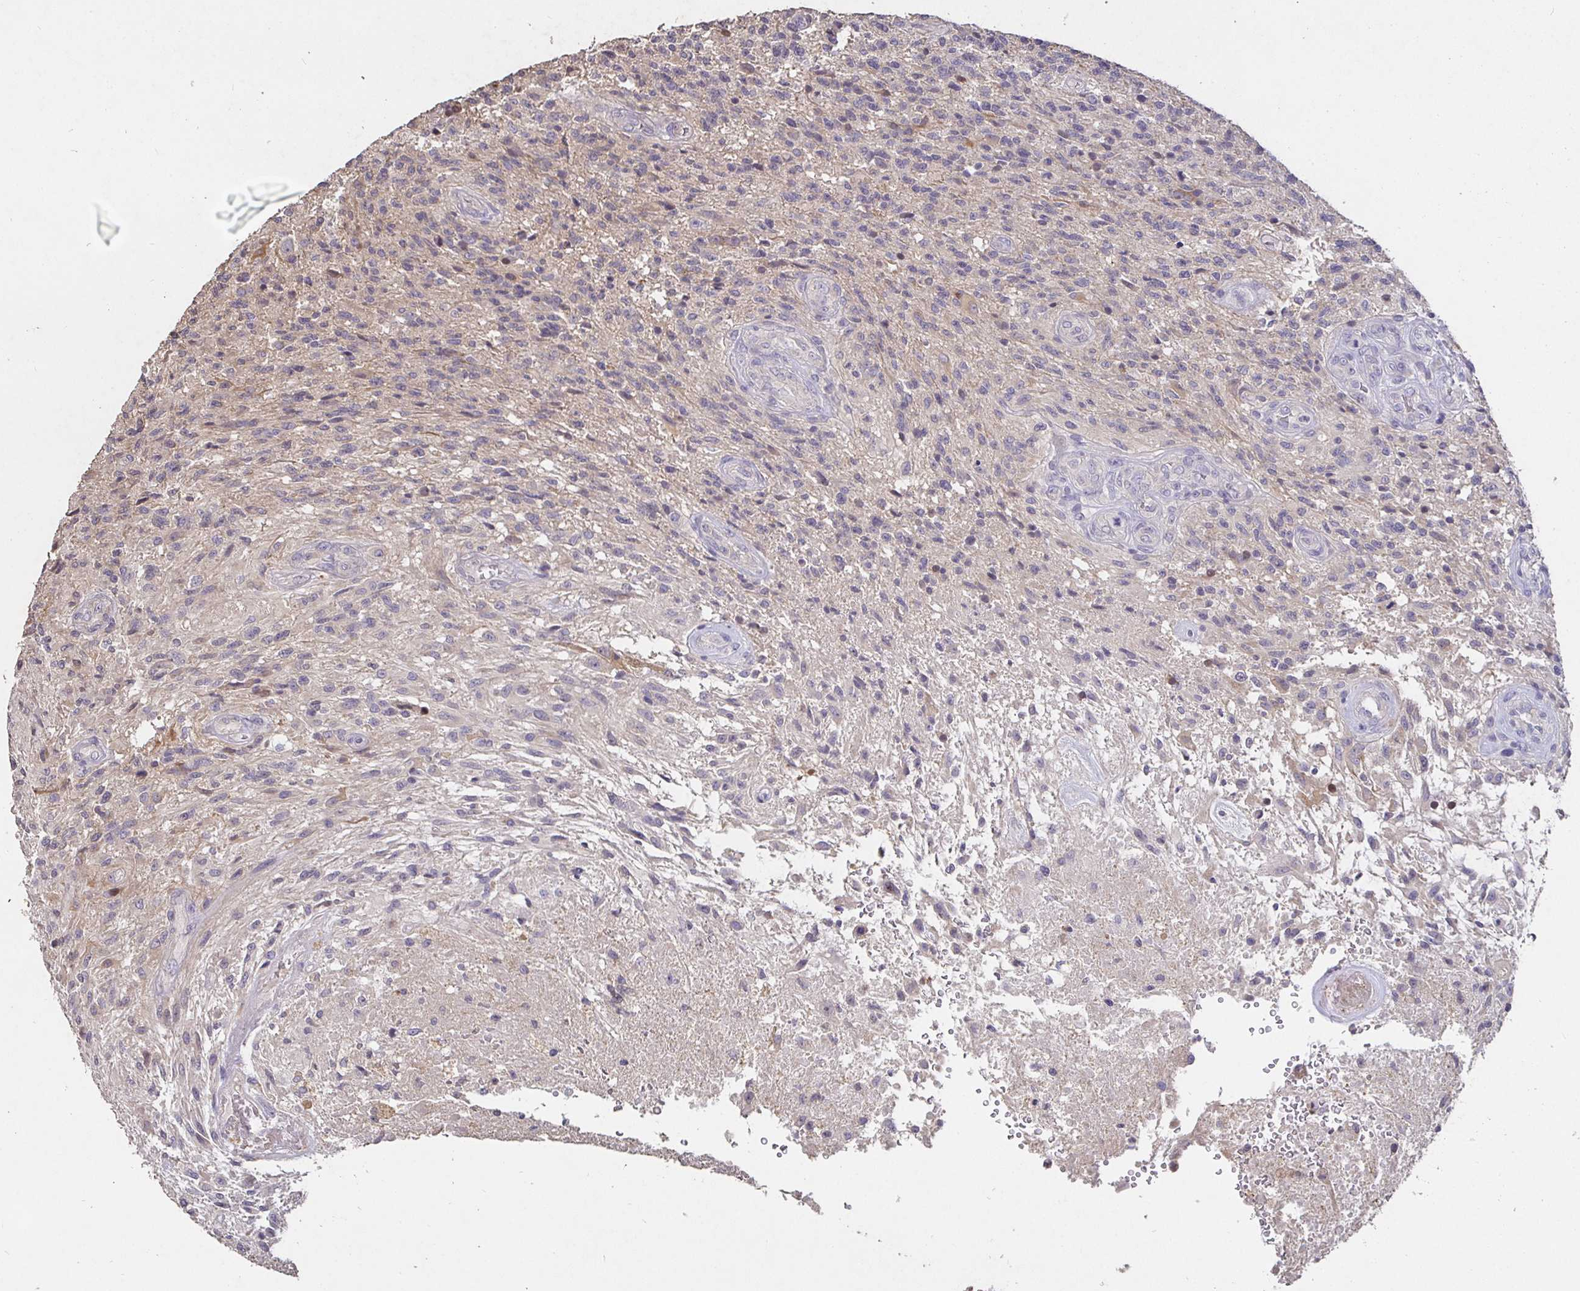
{"staining": {"intensity": "negative", "quantity": "none", "location": "none"}, "tissue": "glioma", "cell_type": "Tumor cells", "image_type": "cancer", "snomed": [{"axis": "morphology", "description": "Glioma, malignant, High grade"}, {"axis": "topography", "description": "Brain"}], "caption": "Immunohistochemistry of human high-grade glioma (malignant) demonstrates no staining in tumor cells.", "gene": "SHISA4", "patient": {"sex": "male", "age": 56}}